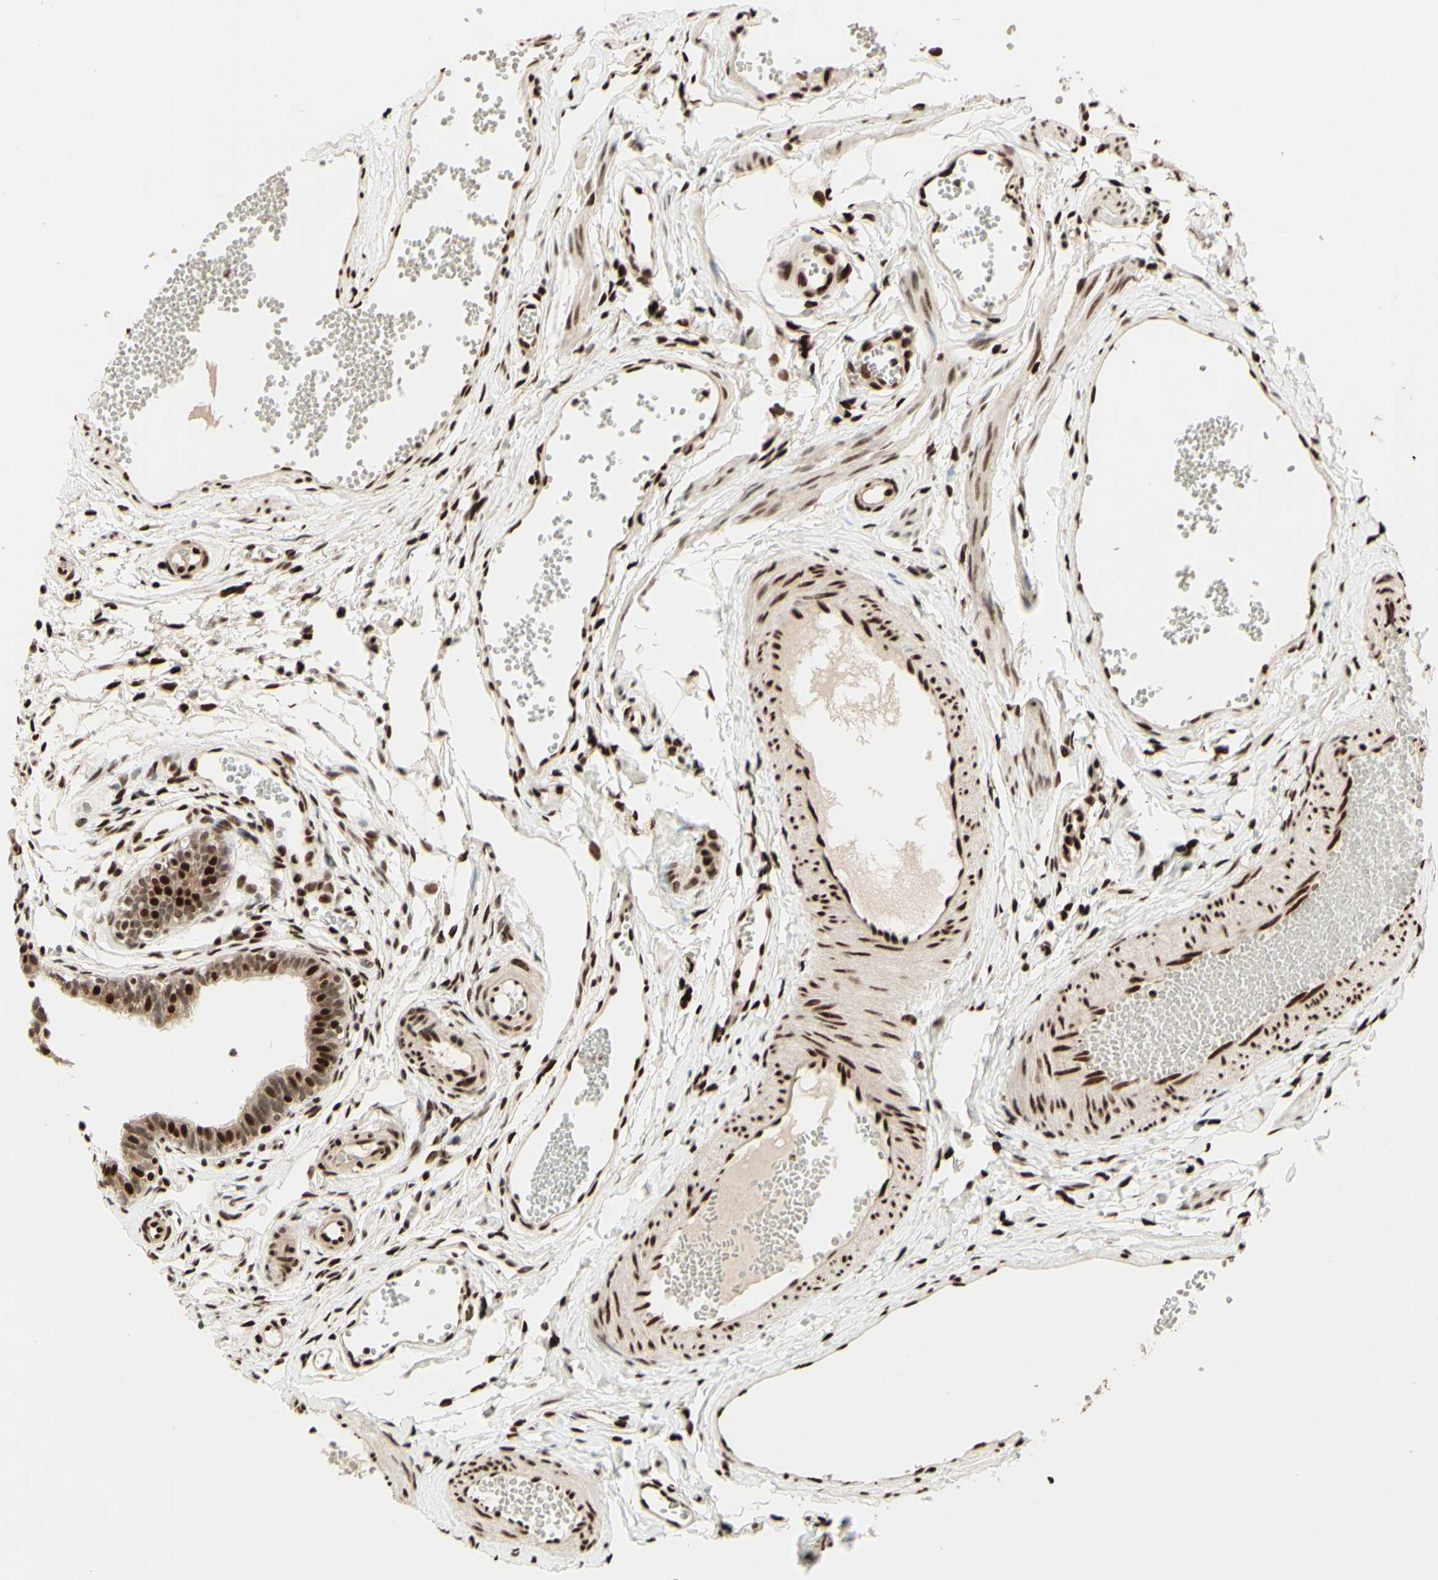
{"staining": {"intensity": "strong", "quantity": ">75%", "location": "nuclear"}, "tissue": "fallopian tube", "cell_type": "Glandular cells", "image_type": "normal", "snomed": [{"axis": "morphology", "description": "Normal tissue, NOS"}, {"axis": "topography", "description": "Fallopian tube"}, {"axis": "topography", "description": "Placenta"}], "caption": "Normal fallopian tube exhibits strong nuclear expression in approximately >75% of glandular cells, visualized by immunohistochemistry. (DAB IHC, brown staining for protein, blue staining for nuclei).", "gene": "NR3C1", "patient": {"sex": "female", "age": 34}}